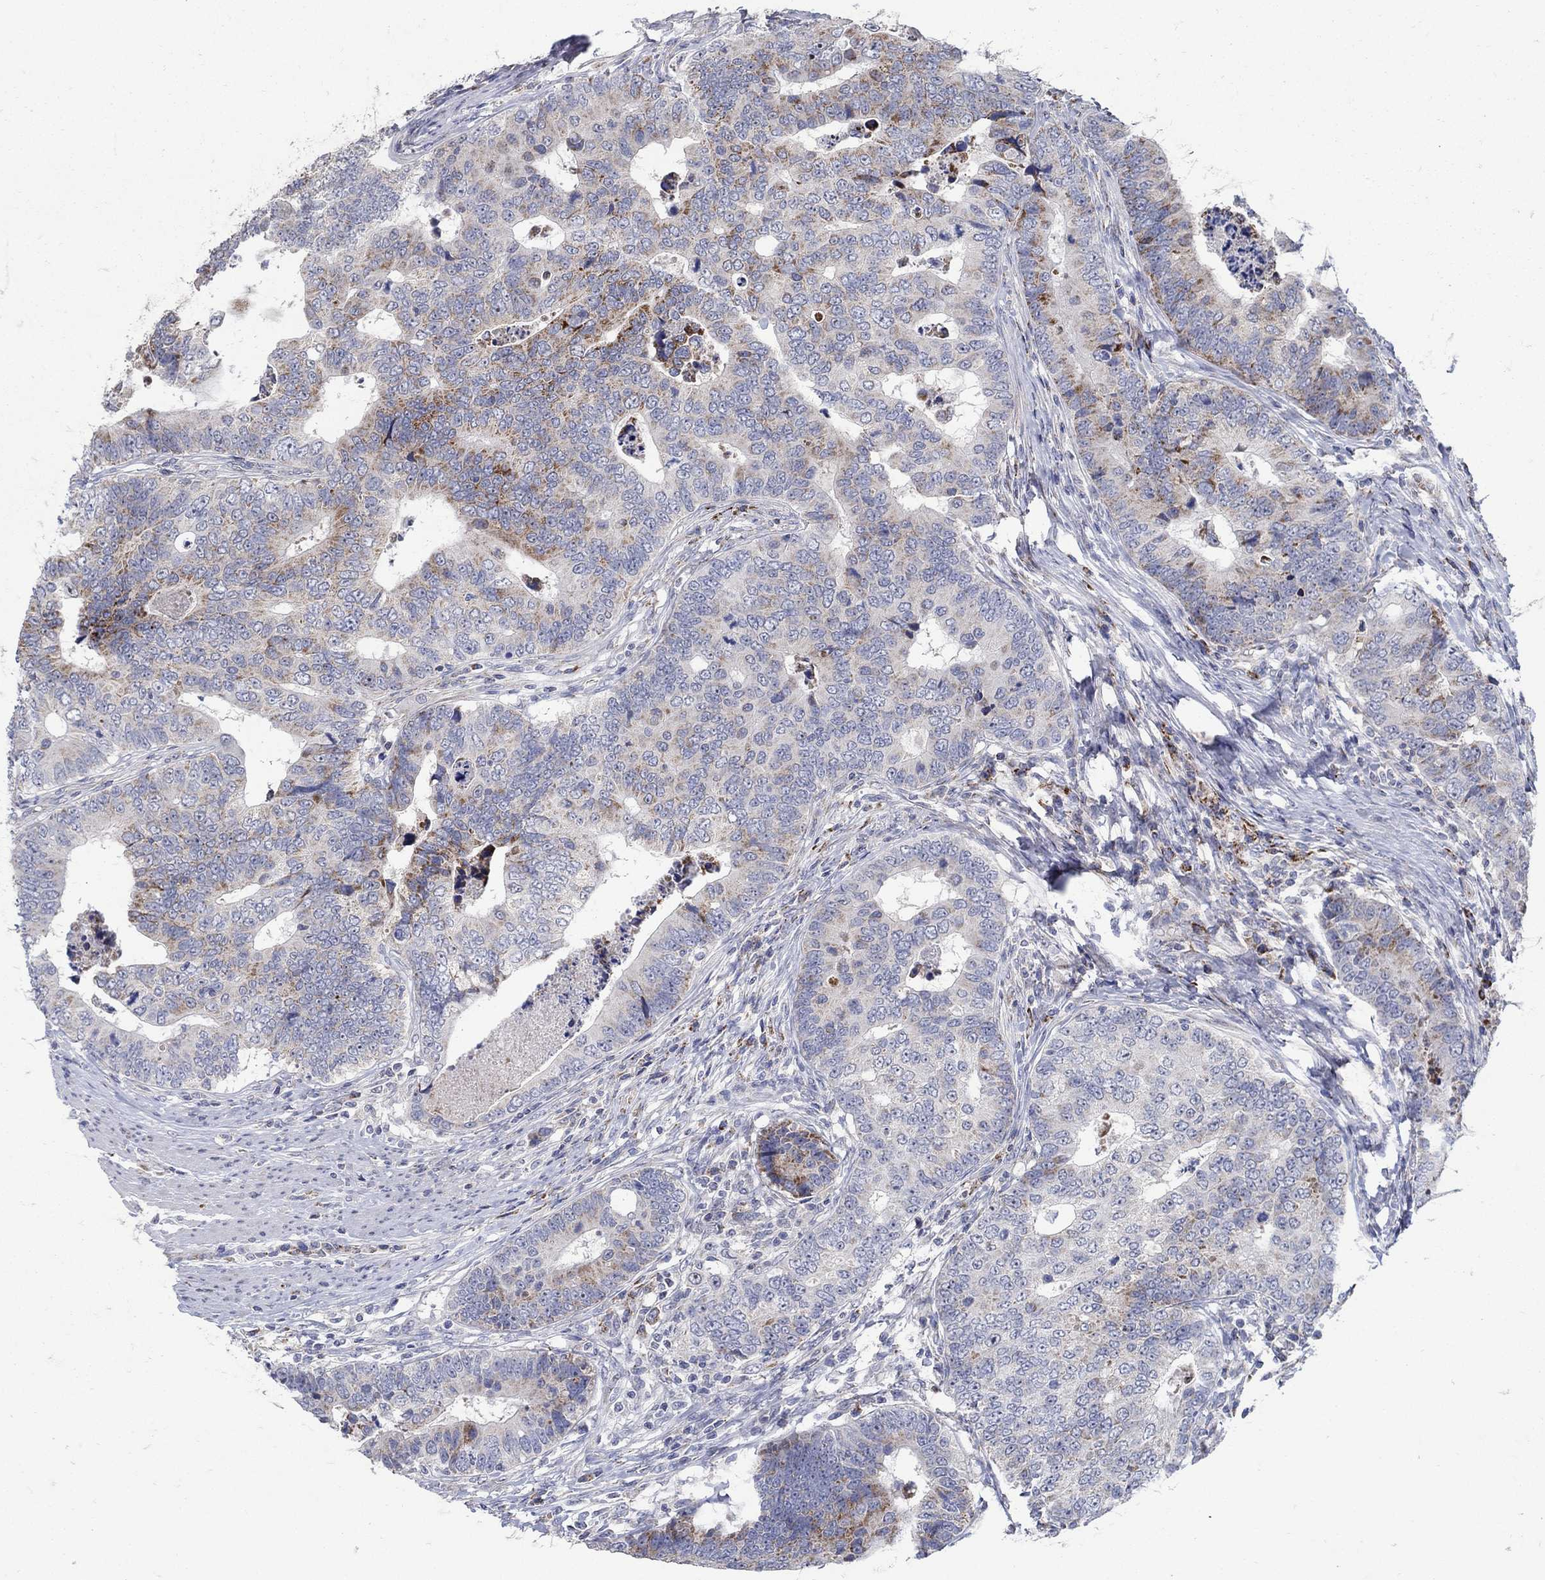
{"staining": {"intensity": "strong", "quantity": "<25%", "location": "cytoplasmic/membranous"}, "tissue": "colorectal cancer", "cell_type": "Tumor cells", "image_type": "cancer", "snomed": [{"axis": "morphology", "description": "Adenocarcinoma, NOS"}, {"axis": "topography", "description": "Colon"}], "caption": "Protein staining of colorectal adenocarcinoma tissue shows strong cytoplasmic/membranous staining in about <25% of tumor cells.", "gene": "HMX2", "patient": {"sex": "female", "age": 72}}